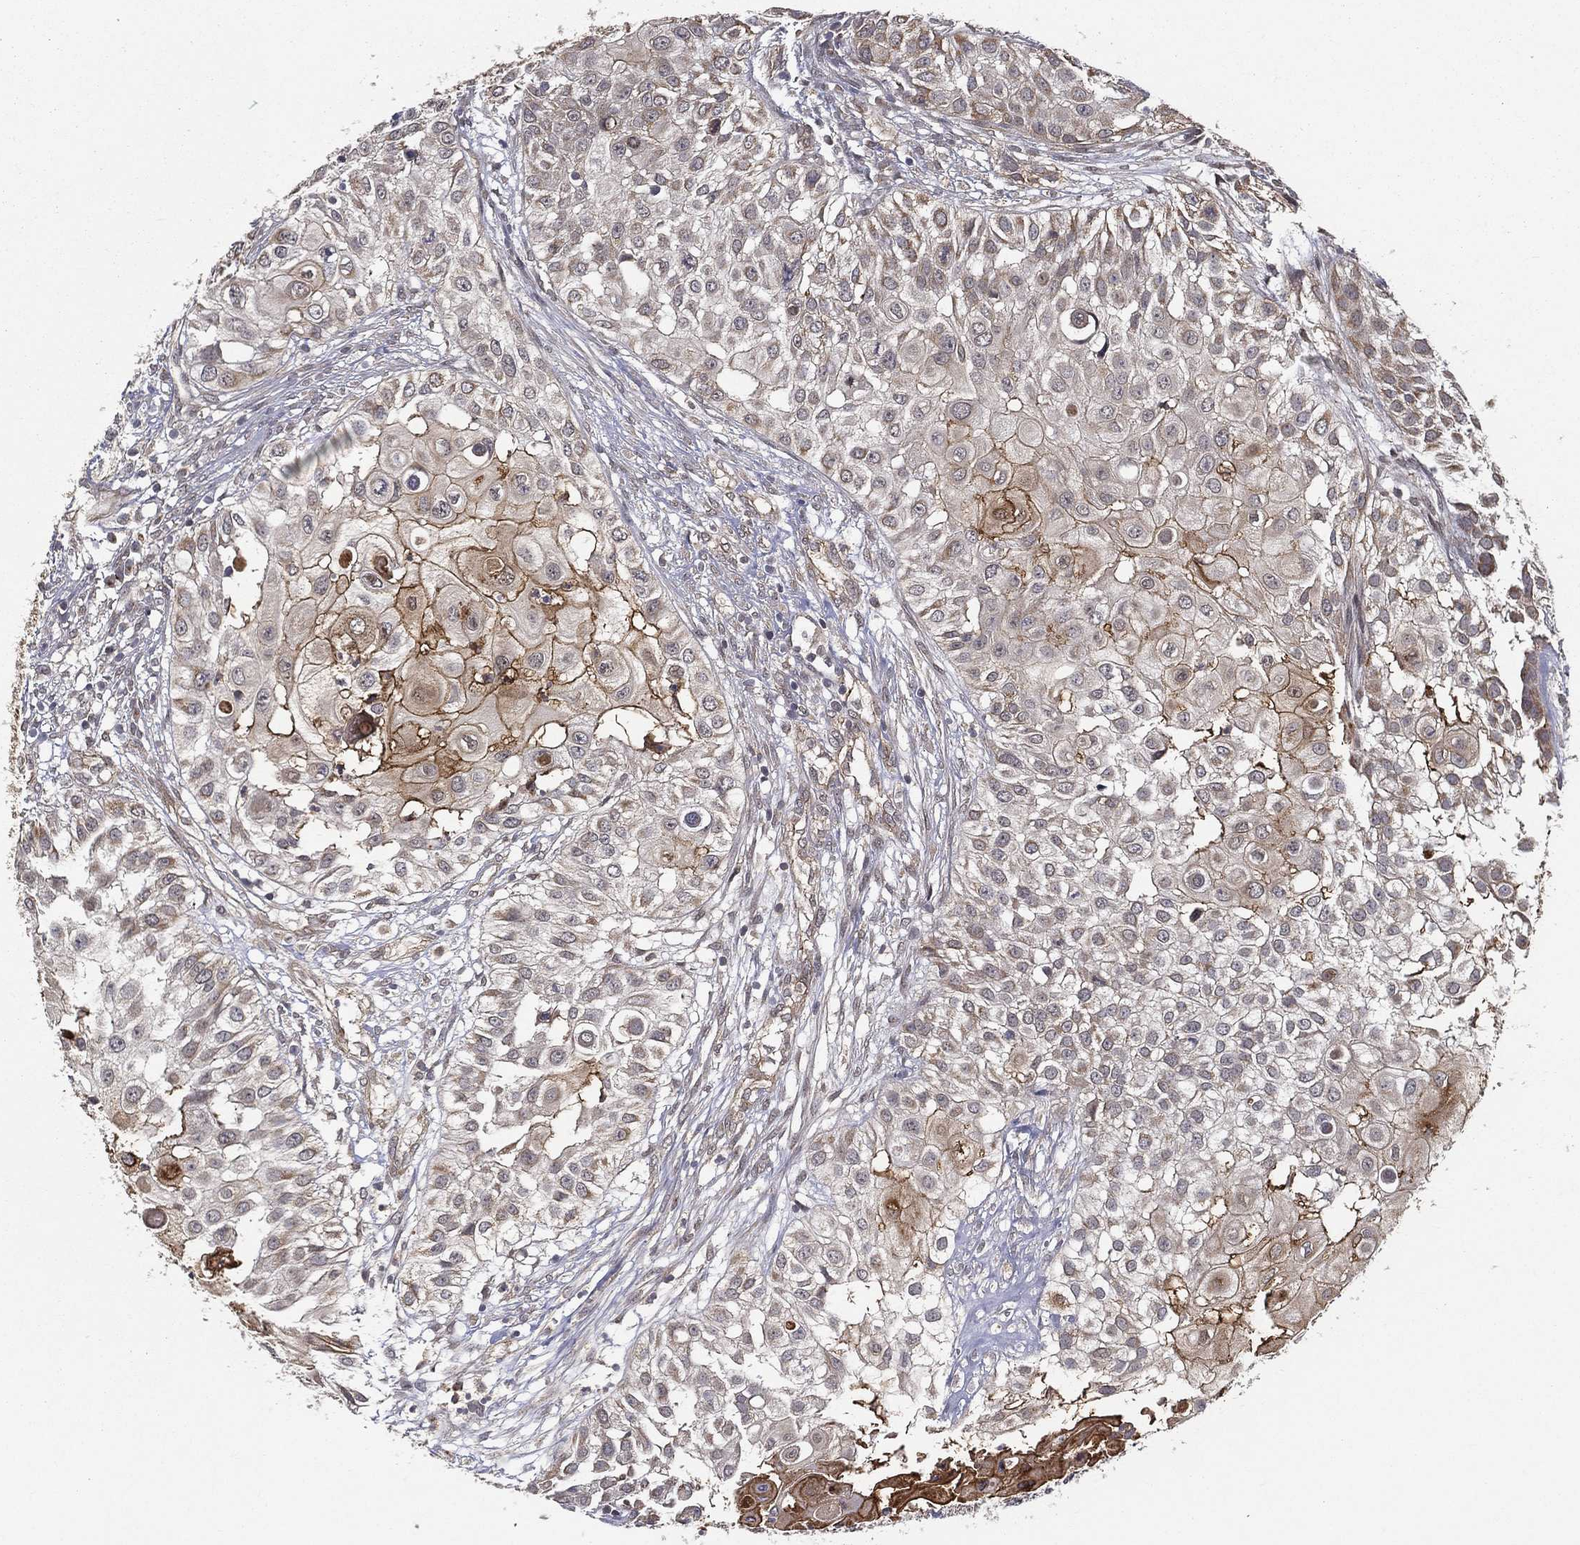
{"staining": {"intensity": "strong", "quantity": "<25%", "location": "cytoplasmic/membranous"}, "tissue": "urothelial cancer", "cell_type": "Tumor cells", "image_type": "cancer", "snomed": [{"axis": "morphology", "description": "Urothelial carcinoma, High grade"}, {"axis": "topography", "description": "Urinary bladder"}], "caption": "Urothelial cancer tissue shows strong cytoplasmic/membranous staining in approximately <25% of tumor cells (DAB = brown stain, brightfield microscopy at high magnification).", "gene": "UACA", "patient": {"sex": "female", "age": 79}}